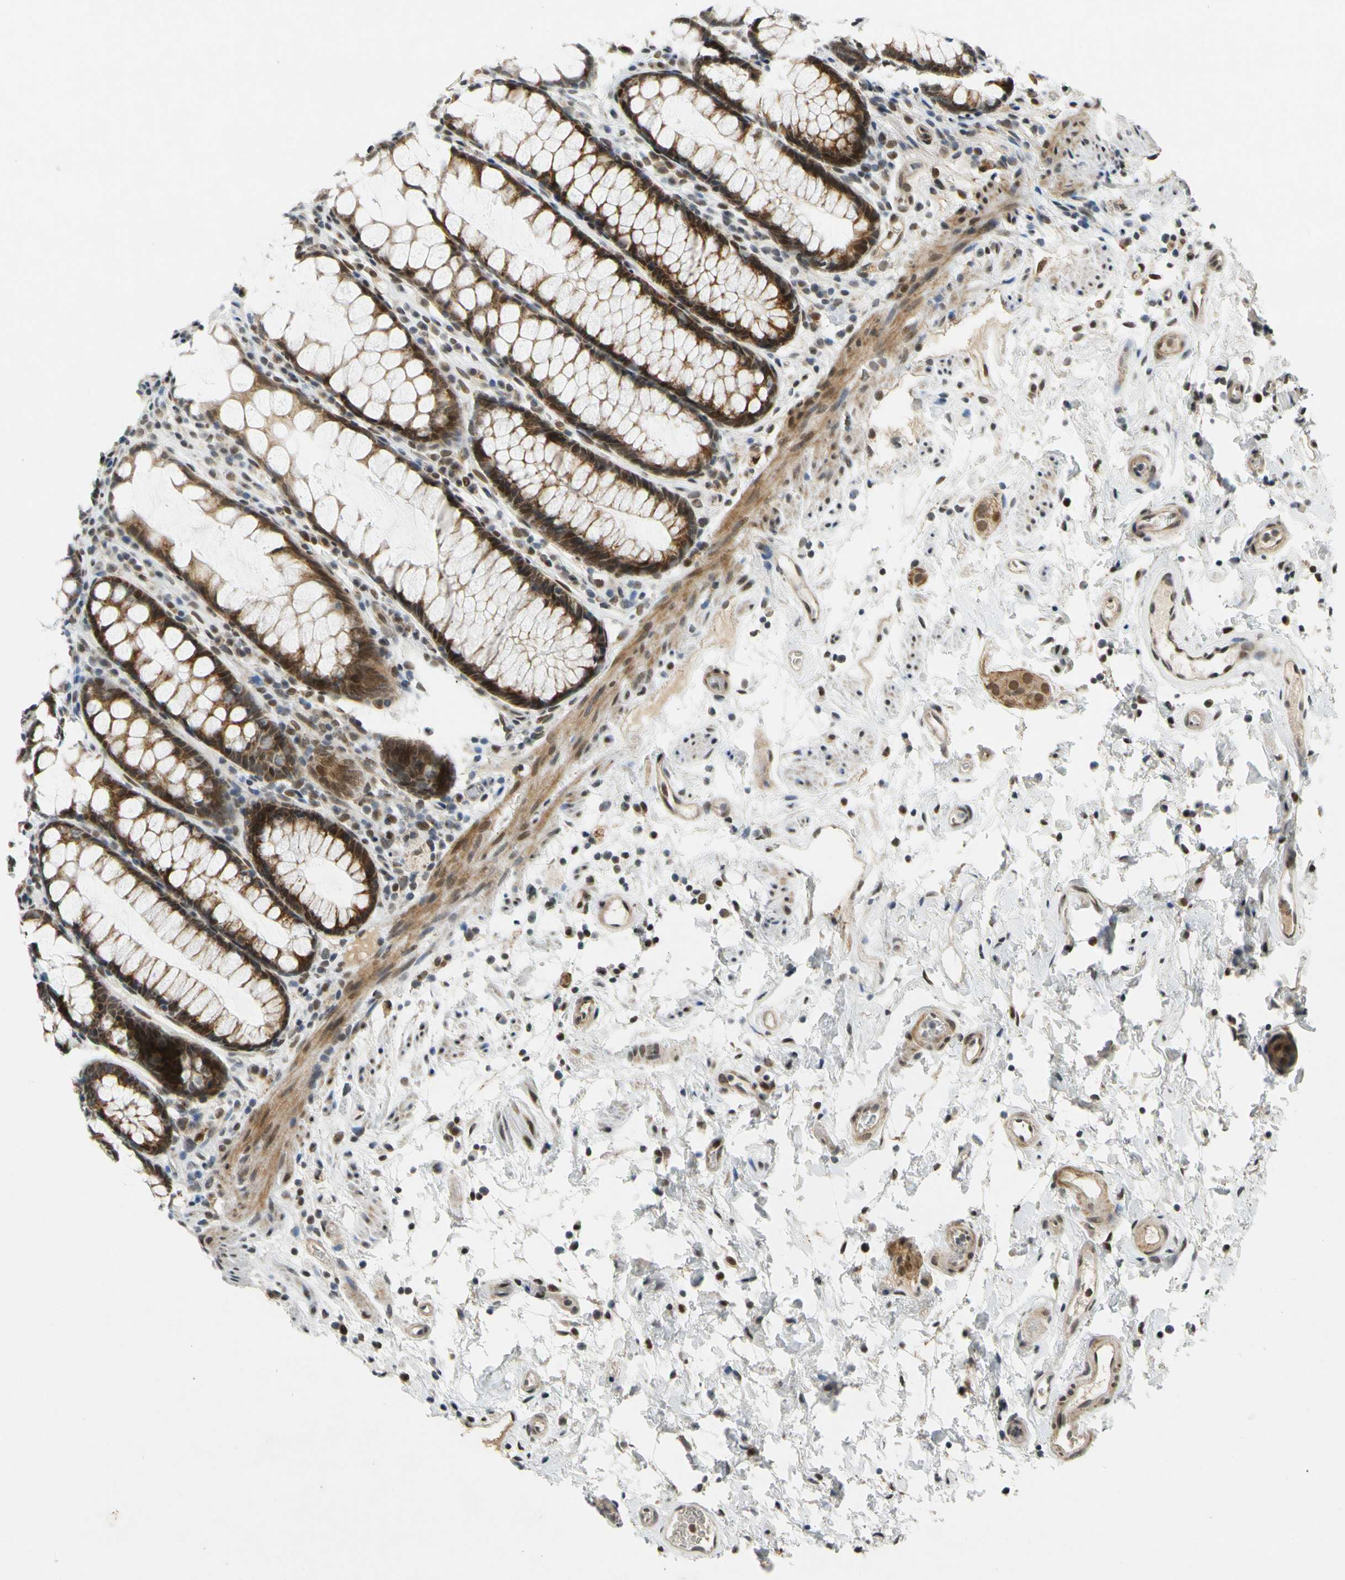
{"staining": {"intensity": "strong", "quantity": ">75%", "location": "cytoplasmic/membranous,nuclear"}, "tissue": "rectum", "cell_type": "Glandular cells", "image_type": "normal", "snomed": [{"axis": "morphology", "description": "Normal tissue, NOS"}, {"axis": "topography", "description": "Rectum"}], "caption": "Glandular cells reveal strong cytoplasmic/membranous,nuclear staining in approximately >75% of cells in normal rectum. The protein of interest is stained brown, and the nuclei are stained in blue (DAB IHC with brightfield microscopy, high magnification).", "gene": "POGZ", "patient": {"sex": "male", "age": 92}}